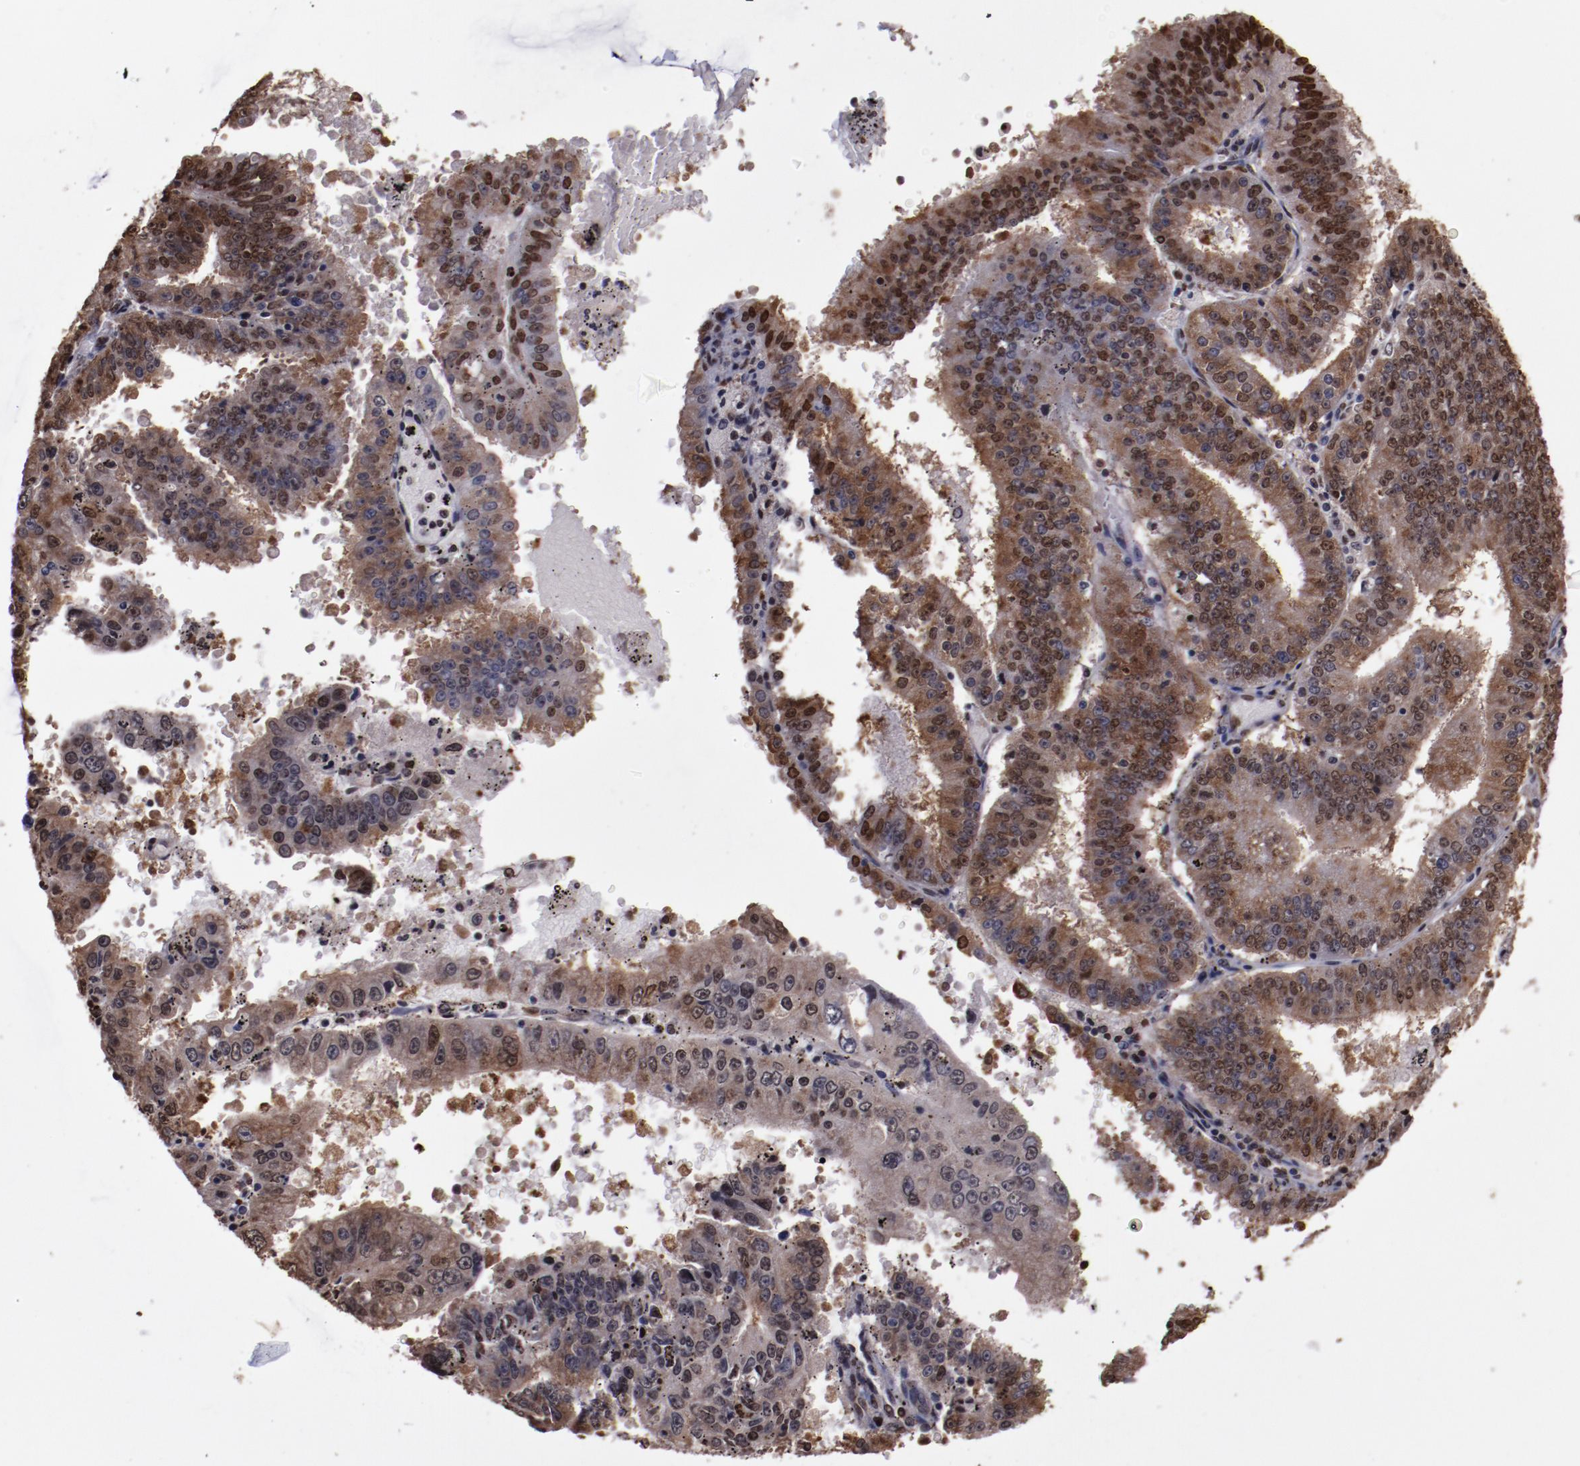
{"staining": {"intensity": "moderate", "quantity": ">75%", "location": "cytoplasmic/membranous,nuclear"}, "tissue": "endometrial cancer", "cell_type": "Tumor cells", "image_type": "cancer", "snomed": [{"axis": "morphology", "description": "Adenocarcinoma, NOS"}, {"axis": "topography", "description": "Endometrium"}], "caption": "Endometrial cancer (adenocarcinoma) stained with DAB immunohistochemistry reveals medium levels of moderate cytoplasmic/membranous and nuclear staining in approximately >75% of tumor cells.", "gene": "APEX1", "patient": {"sex": "female", "age": 66}}